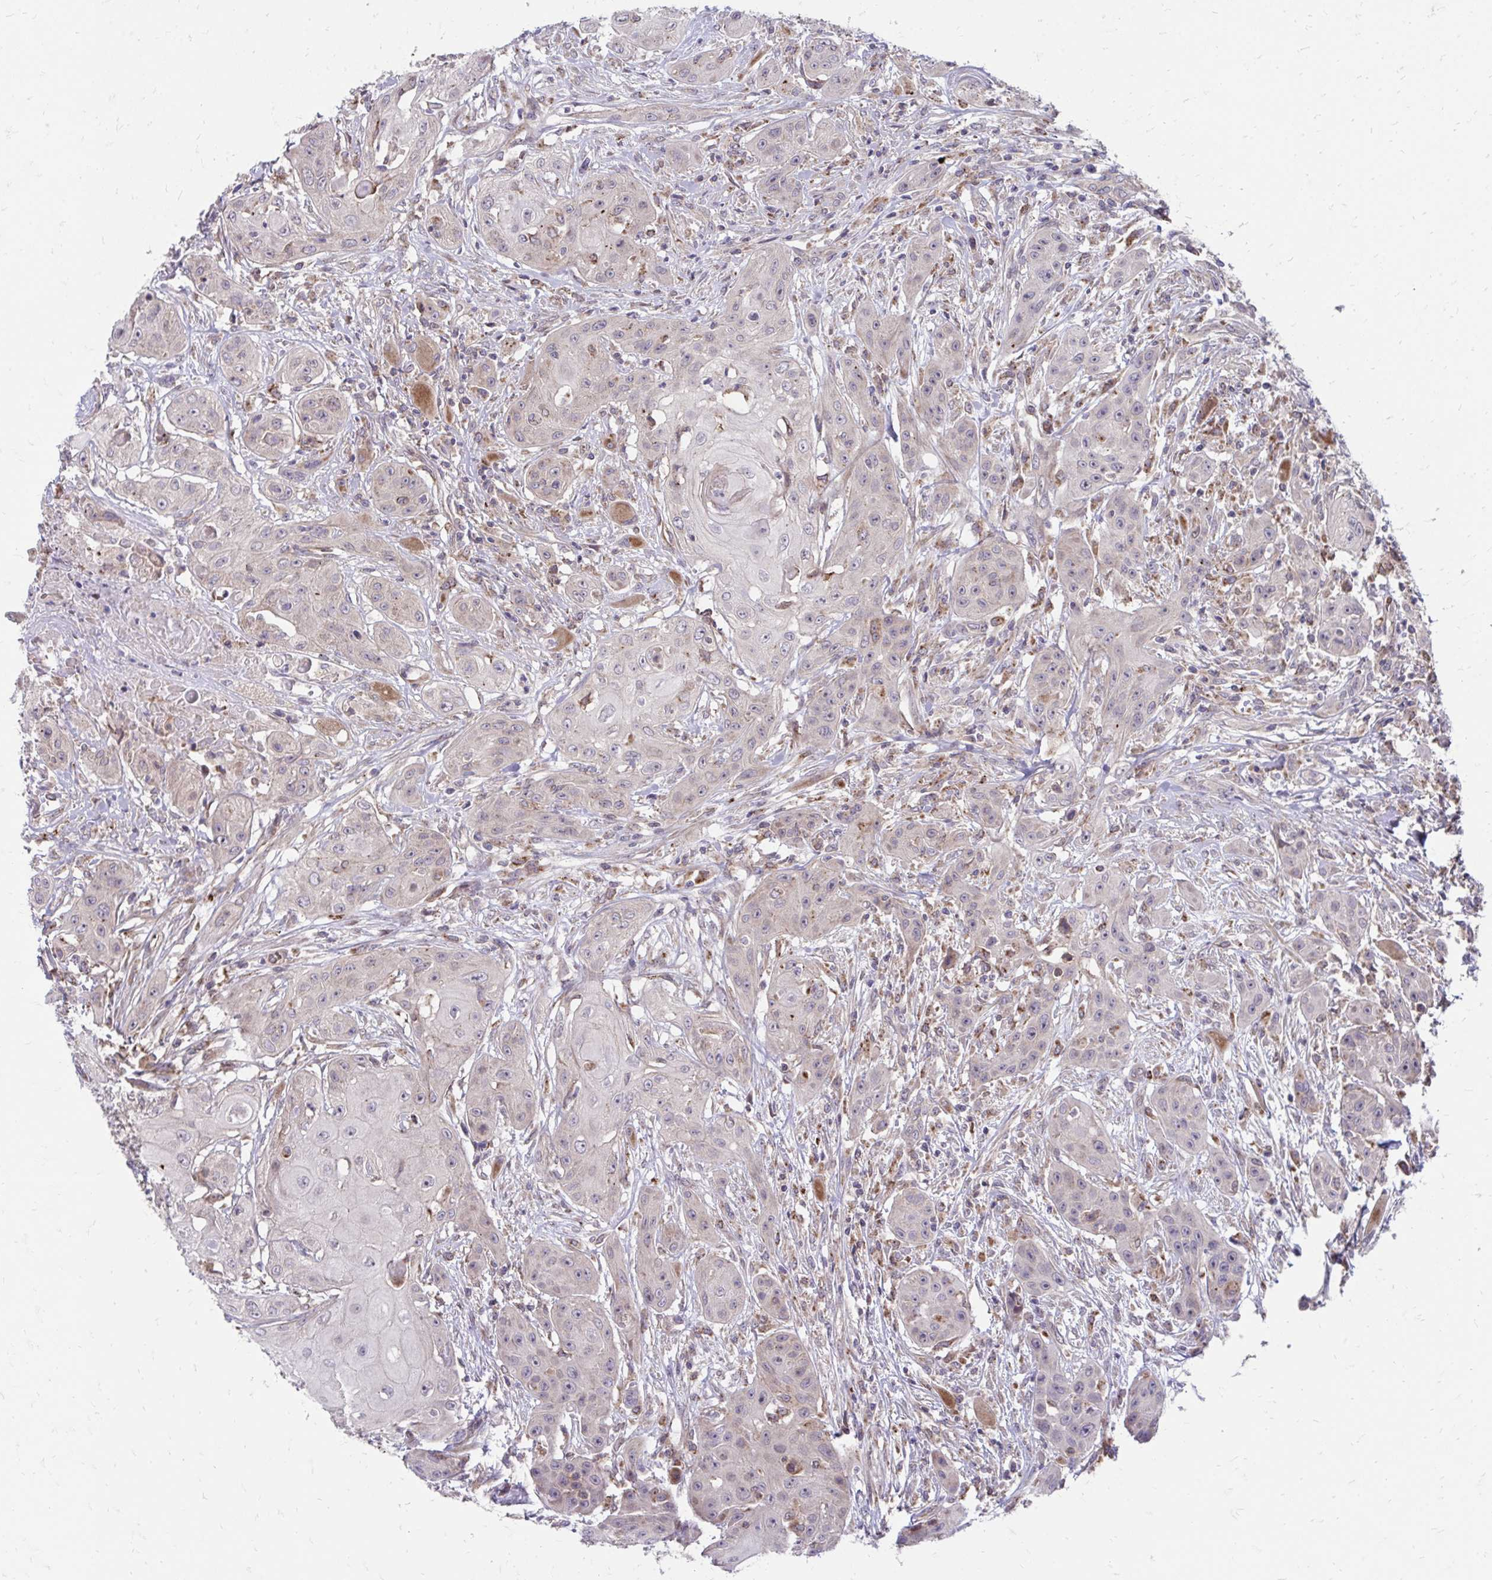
{"staining": {"intensity": "negative", "quantity": "none", "location": "none"}, "tissue": "head and neck cancer", "cell_type": "Tumor cells", "image_type": "cancer", "snomed": [{"axis": "morphology", "description": "Squamous cell carcinoma, NOS"}, {"axis": "topography", "description": "Oral tissue"}, {"axis": "topography", "description": "Head-Neck"}, {"axis": "topography", "description": "Neck, NOS"}], "caption": "Squamous cell carcinoma (head and neck) stained for a protein using IHC exhibits no expression tumor cells.", "gene": "ITPR2", "patient": {"sex": "female", "age": 55}}